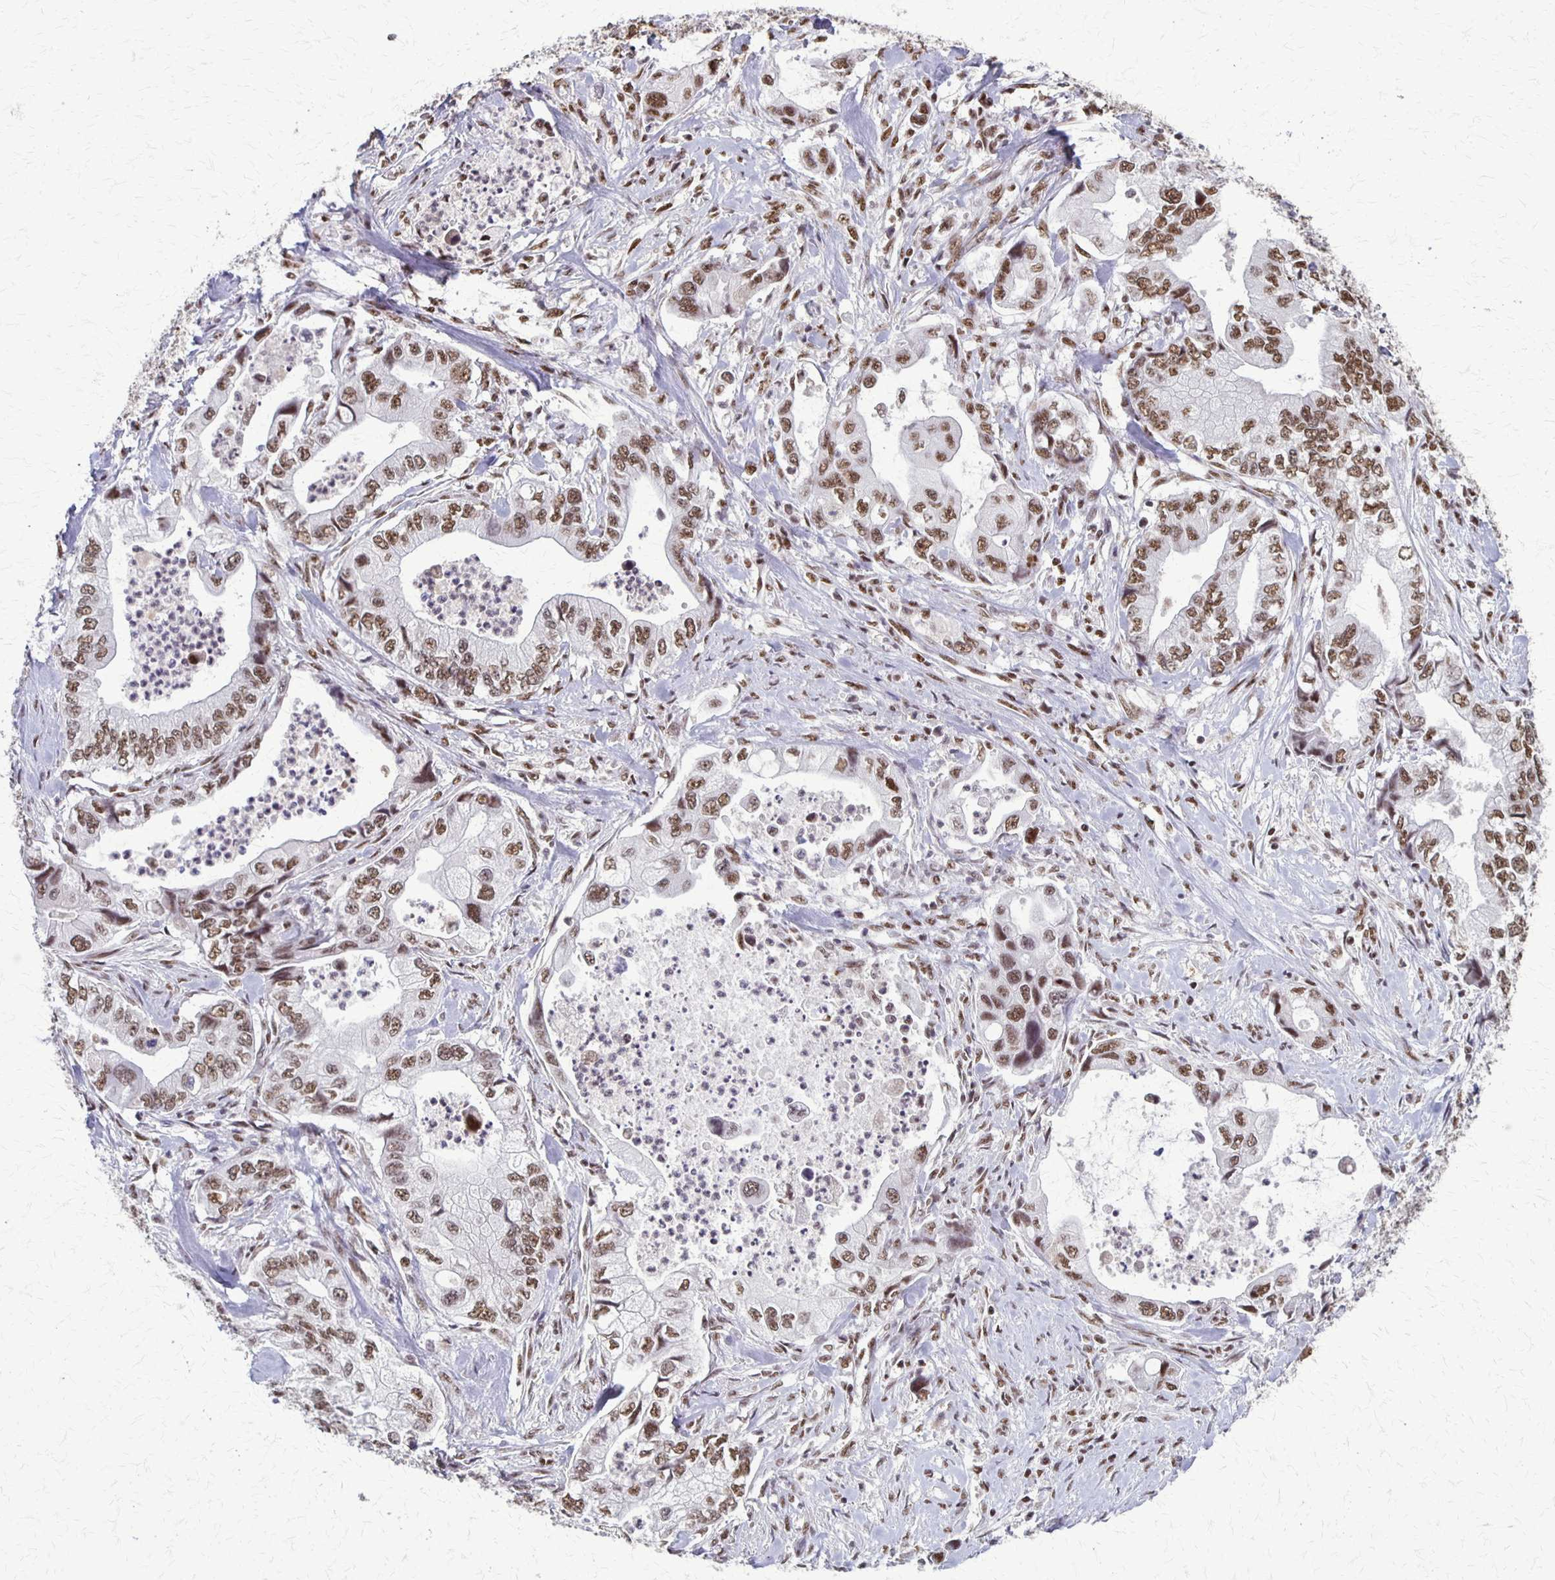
{"staining": {"intensity": "moderate", "quantity": ">75%", "location": "nuclear"}, "tissue": "stomach cancer", "cell_type": "Tumor cells", "image_type": "cancer", "snomed": [{"axis": "morphology", "description": "Adenocarcinoma, NOS"}, {"axis": "topography", "description": "Pancreas"}, {"axis": "topography", "description": "Stomach, upper"}], "caption": "Immunohistochemistry (IHC) of stomach cancer reveals medium levels of moderate nuclear expression in about >75% of tumor cells.", "gene": "XRCC6", "patient": {"sex": "male", "age": 77}}